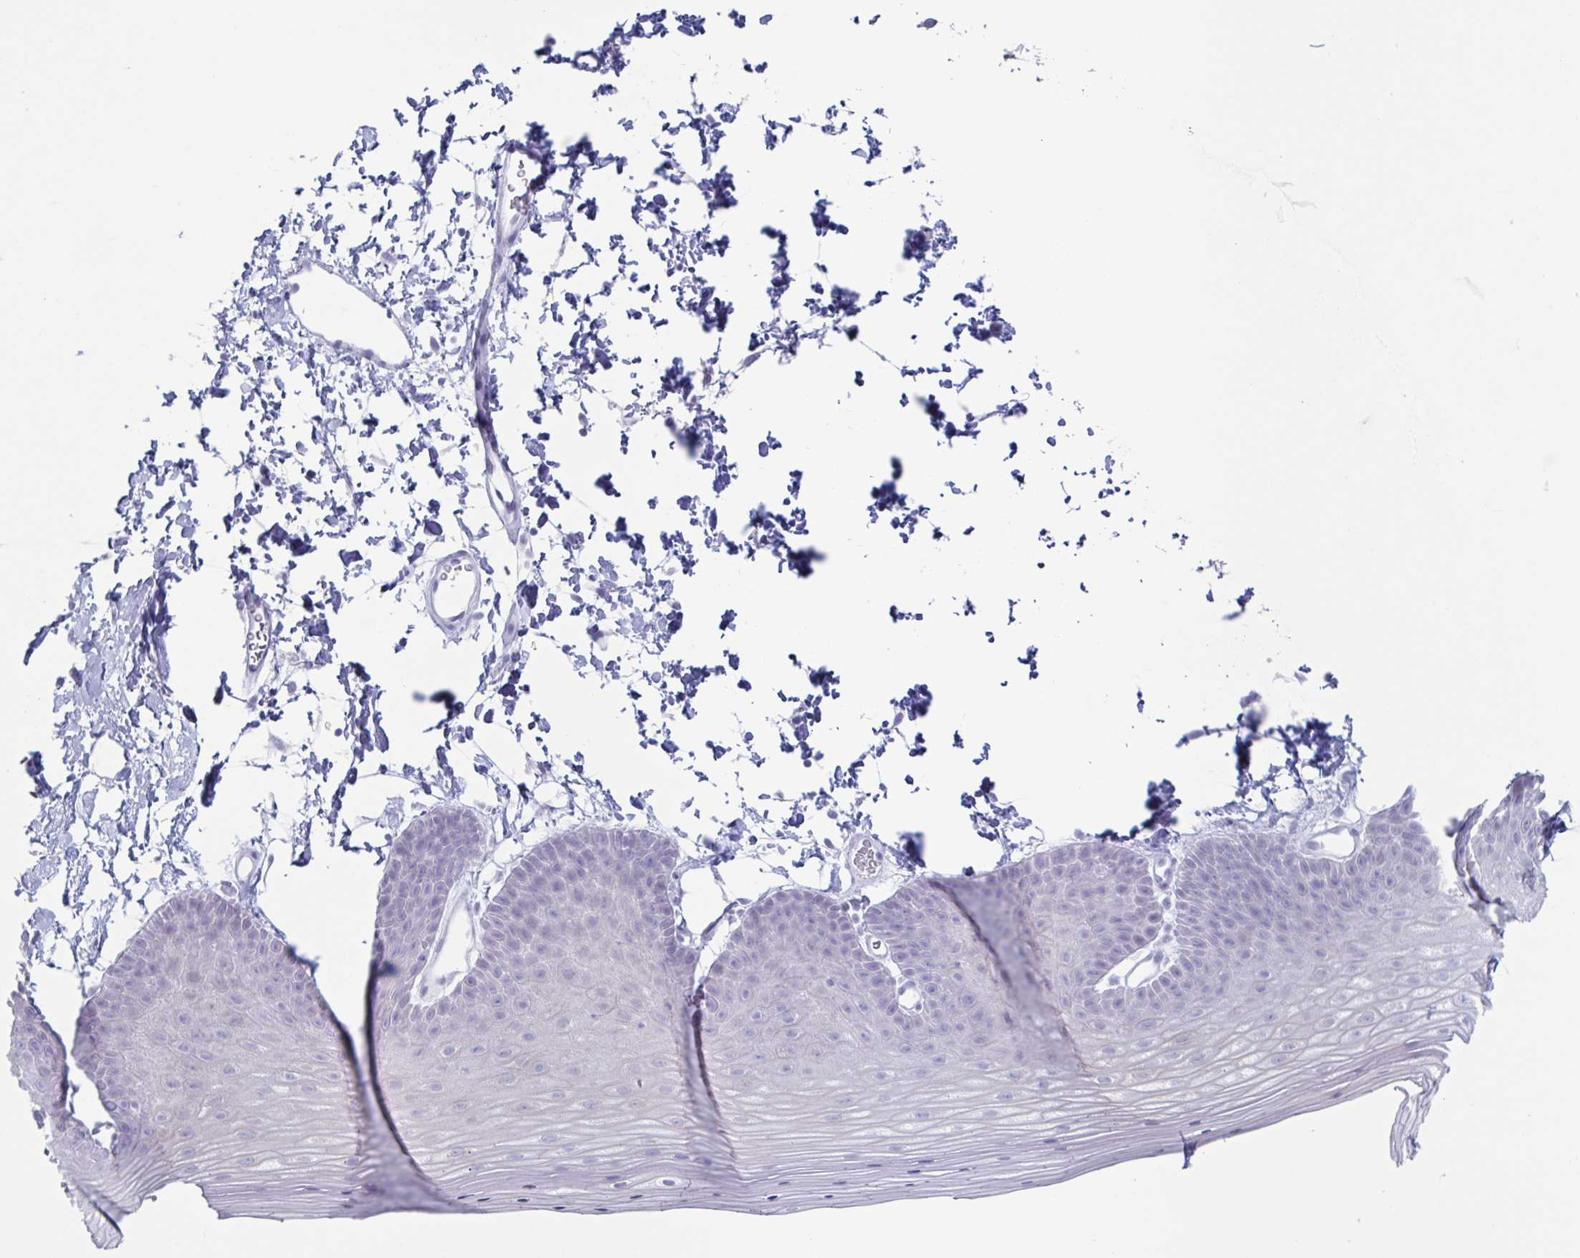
{"staining": {"intensity": "negative", "quantity": "none", "location": "none"}, "tissue": "skin", "cell_type": "Epidermal cells", "image_type": "normal", "snomed": [{"axis": "morphology", "description": "Normal tissue, NOS"}, {"axis": "topography", "description": "Anal"}], "caption": "High power microscopy photomicrograph of an IHC photomicrograph of normal skin, revealing no significant positivity in epidermal cells. (DAB IHC with hematoxylin counter stain).", "gene": "CYP4F11", "patient": {"sex": "male", "age": 53}}